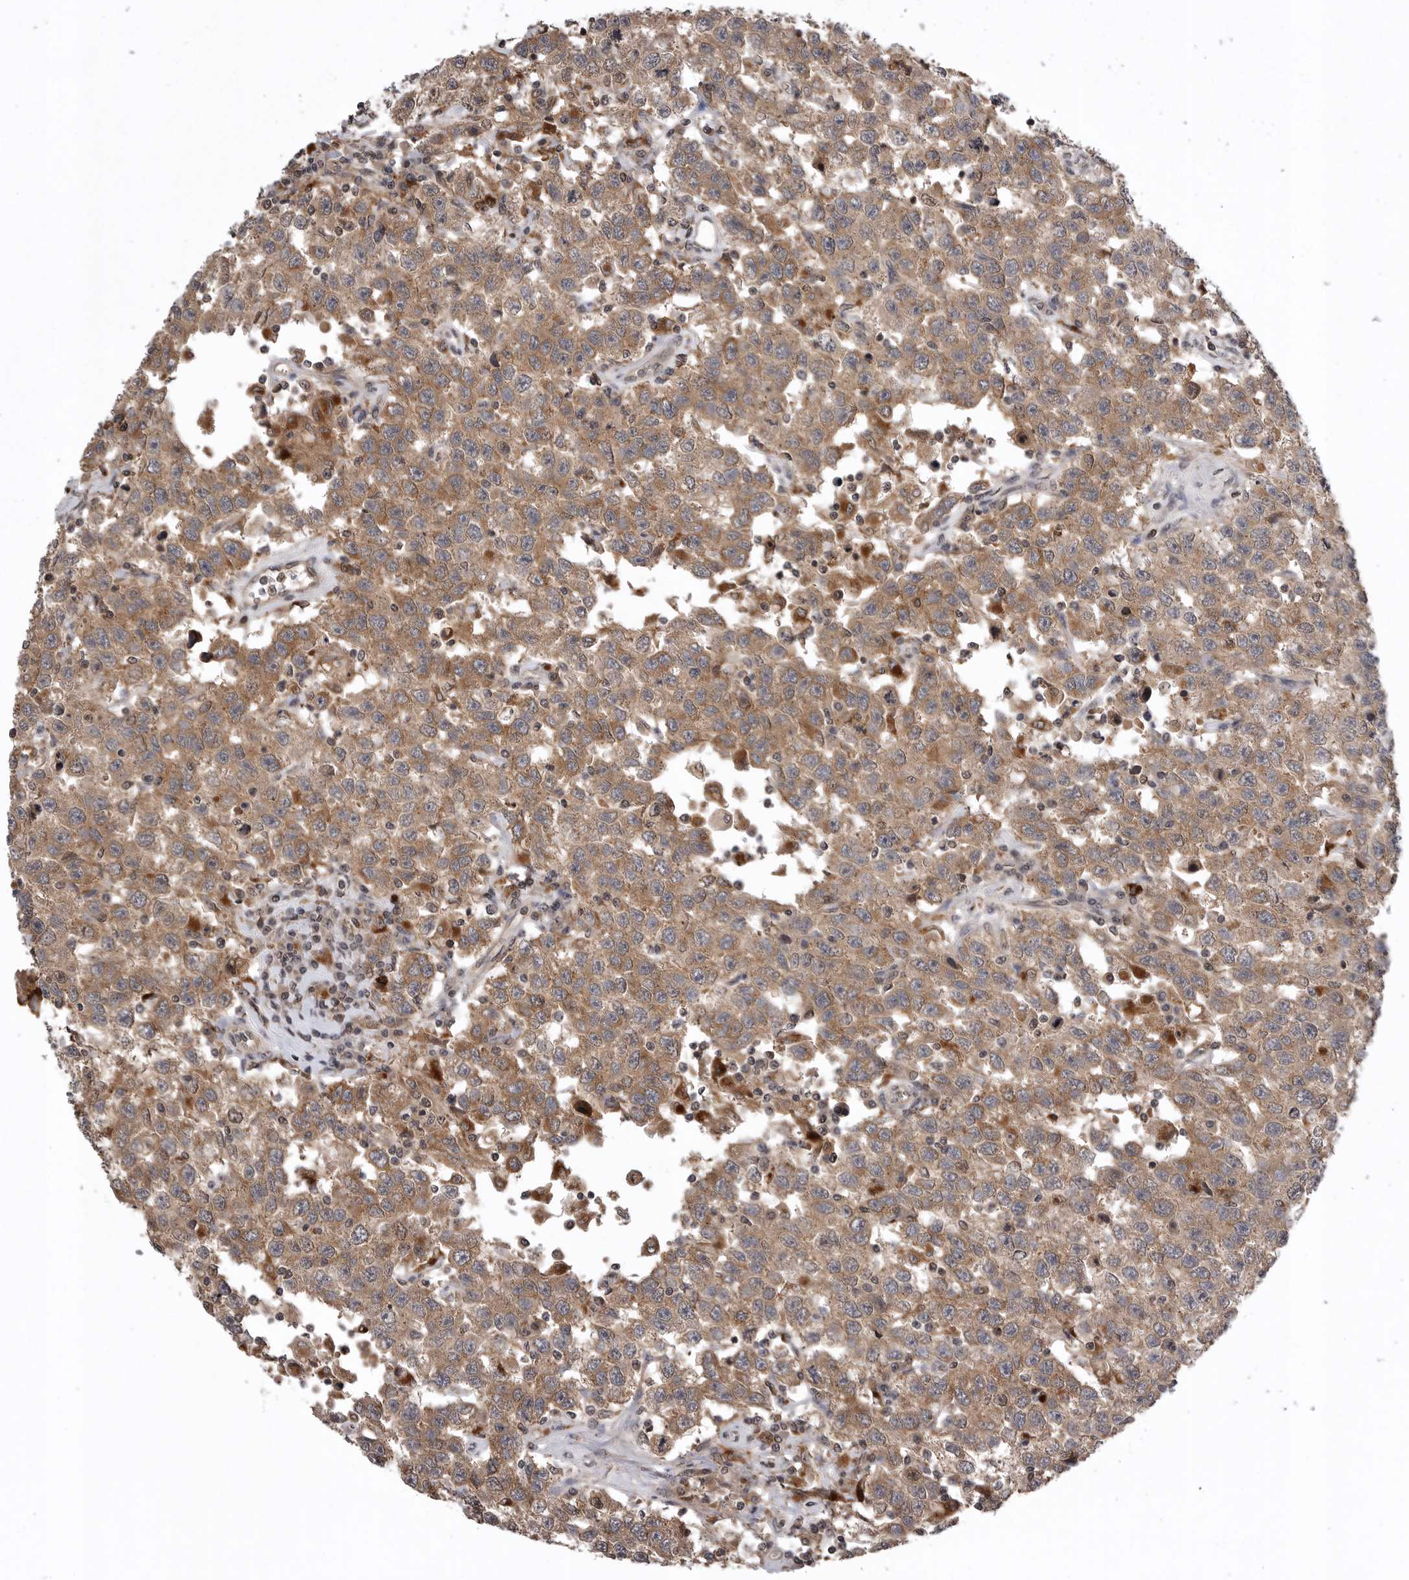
{"staining": {"intensity": "moderate", "quantity": ">75%", "location": "cytoplasmic/membranous"}, "tissue": "testis cancer", "cell_type": "Tumor cells", "image_type": "cancer", "snomed": [{"axis": "morphology", "description": "Seminoma, NOS"}, {"axis": "topography", "description": "Testis"}], "caption": "Immunohistochemical staining of seminoma (testis) displays medium levels of moderate cytoplasmic/membranous protein positivity in approximately >75% of tumor cells.", "gene": "AOAH", "patient": {"sex": "male", "age": 41}}